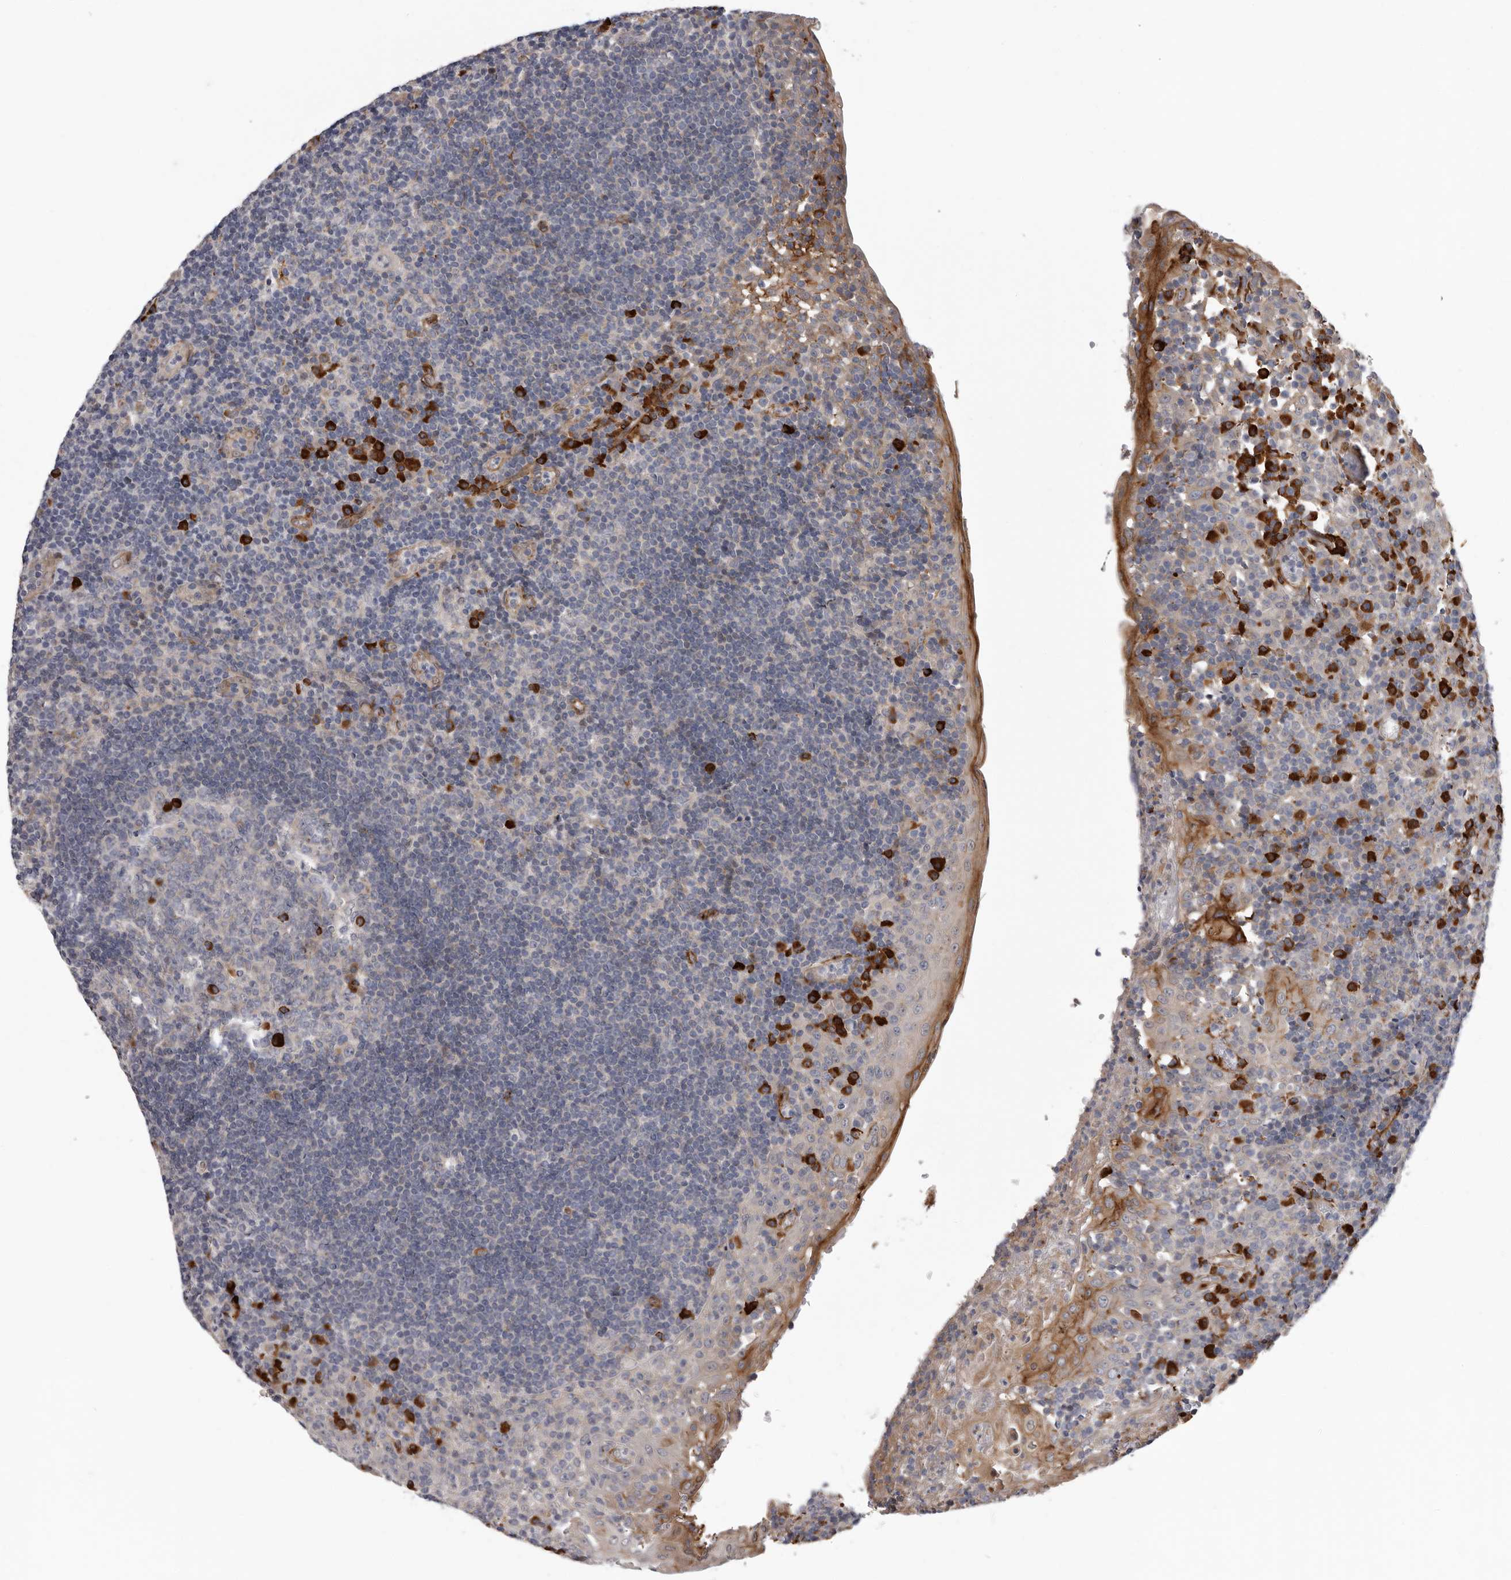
{"staining": {"intensity": "strong", "quantity": "<25%", "location": "cytoplasmic/membranous"}, "tissue": "tonsil", "cell_type": "Germinal center cells", "image_type": "normal", "snomed": [{"axis": "morphology", "description": "Normal tissue, NOS"}, {"axis": "topography", "description": "Tonsil"}], "caption": "The image demonstrates staining of normal tonsil, revealing strong cytoplasmic/membranous protein expression (brown color) within germinal center cells.", "gene": "ATXN3L", "patient": {"sex": "female", "age": 40}}